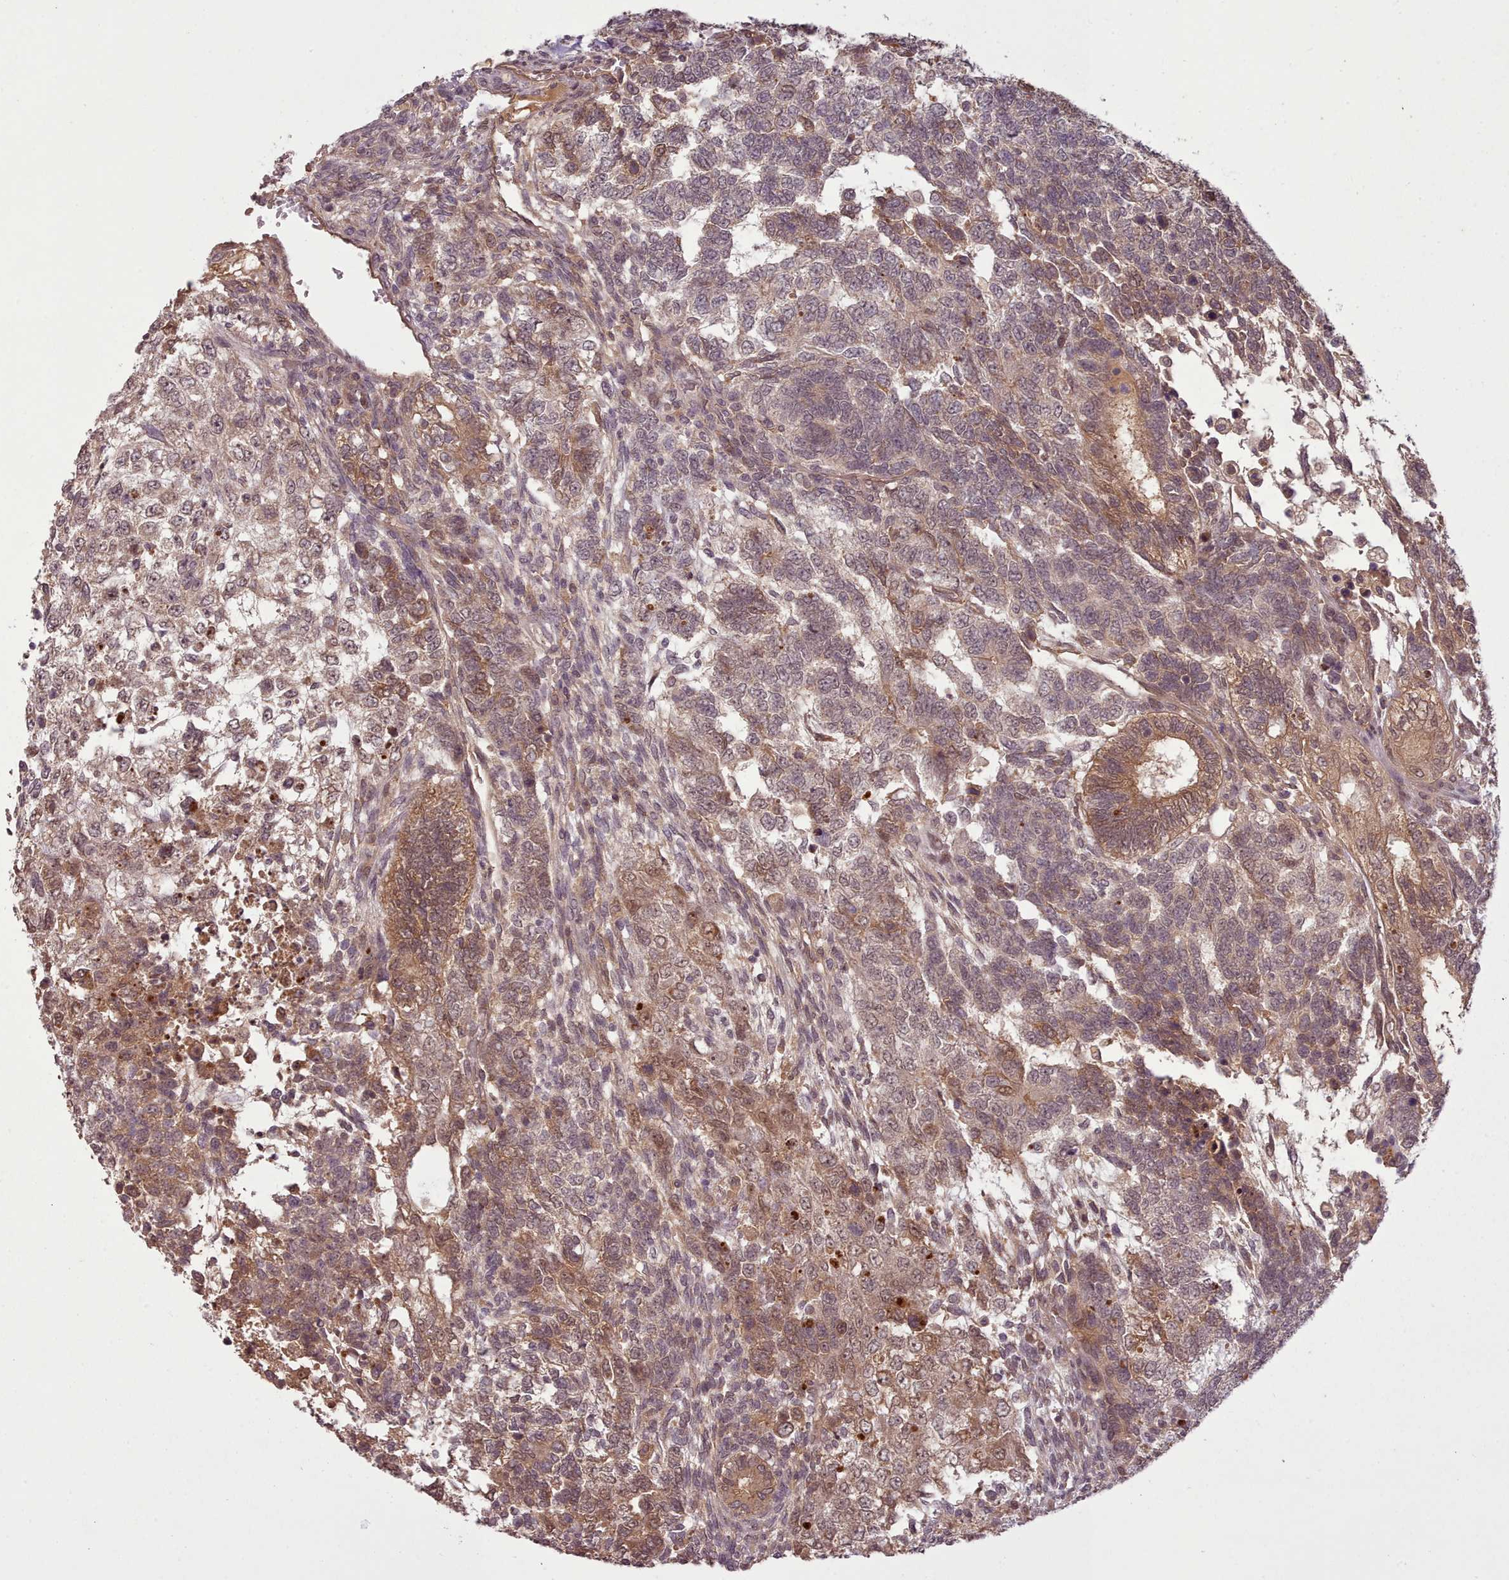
{"staining": {"intensity": "moderate", "quantity": ">75%", "location": "cytoplasmic/membranous,nuclear"}, "tissue": "testis cancer", "cell_type": "Tumor cells", "image_type": "cancer", "snomed": [{"axis": "morphology", "description": "Carcinoma, Embryonal, NOS"}, {"axis": "topography", "description": "Testis"}], "caption": "Immunohistochemistry image of neoplastic tissue: human testis cancer stained using IHC shows medium levels of moderate protein expression localized specifically in the cytoplasmic/membranous and nuclear of tumor cells, appearing as a cytoplasmic/membranous and nuclear brown color.", "gene": "CDC6", "patient": {"sex": "male", "age": 23}}